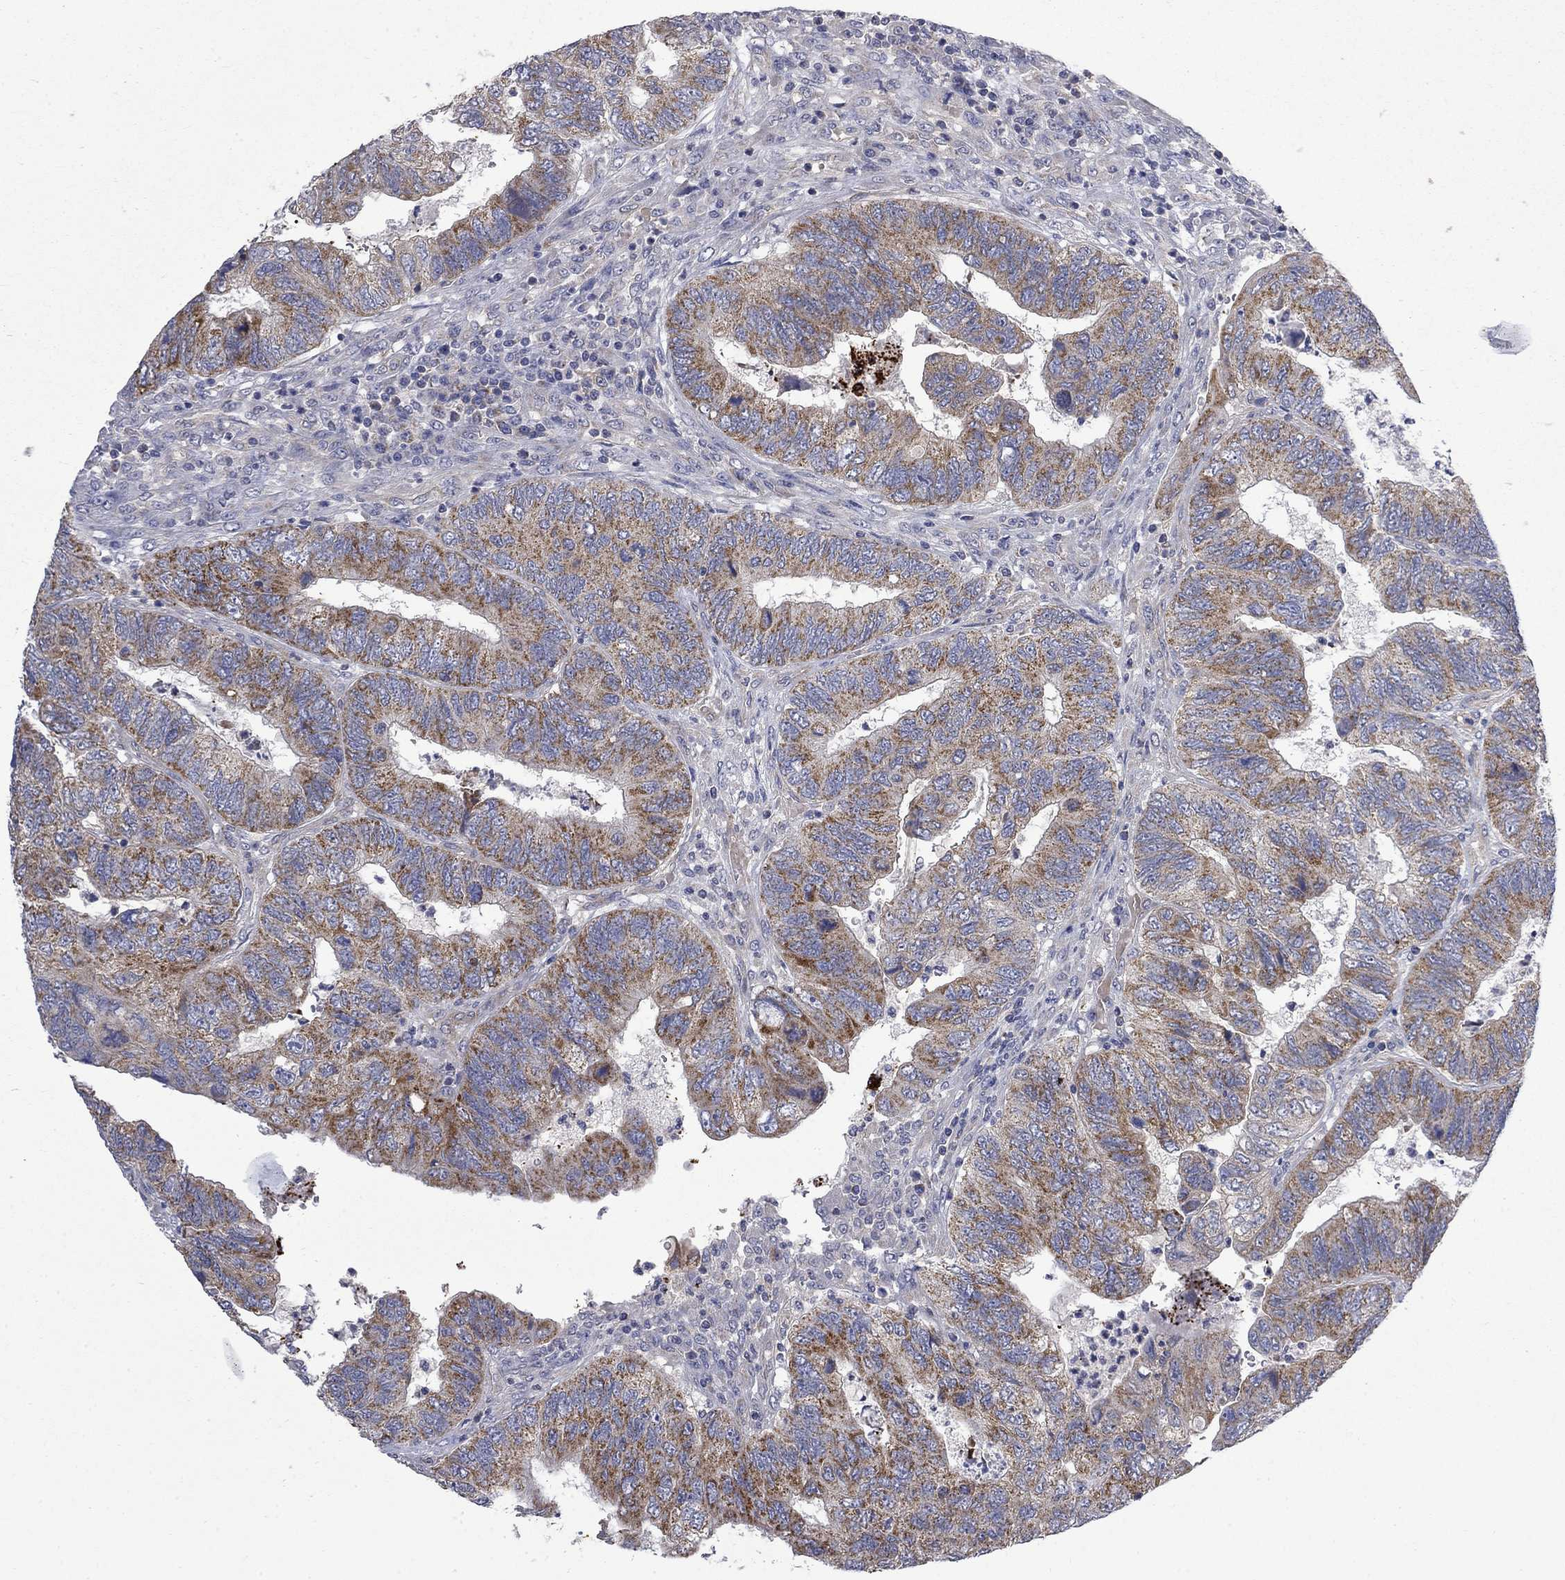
{"staining": {"intensity": "strong", "quantity": "25%-75%", "location": "cytoplasmic/membranous"}, "tissue": "colorectal cancer", "cell_type": "Tumor cells", "image_type": "cancer", "snomed": [{"axis": "morphology", "description": "Adenocarcinoma, NOS"}, {"axis": "topography", "description": "Colon"}], "caption": "Protein expression by immunohistochemistry displays strong cytoplasmic/membranous expression in approximately 25%-75% of tumor cells in colorectal cancer.", "gene": "HSPA12A", "patient": {"sex": "female", "age": 67}}